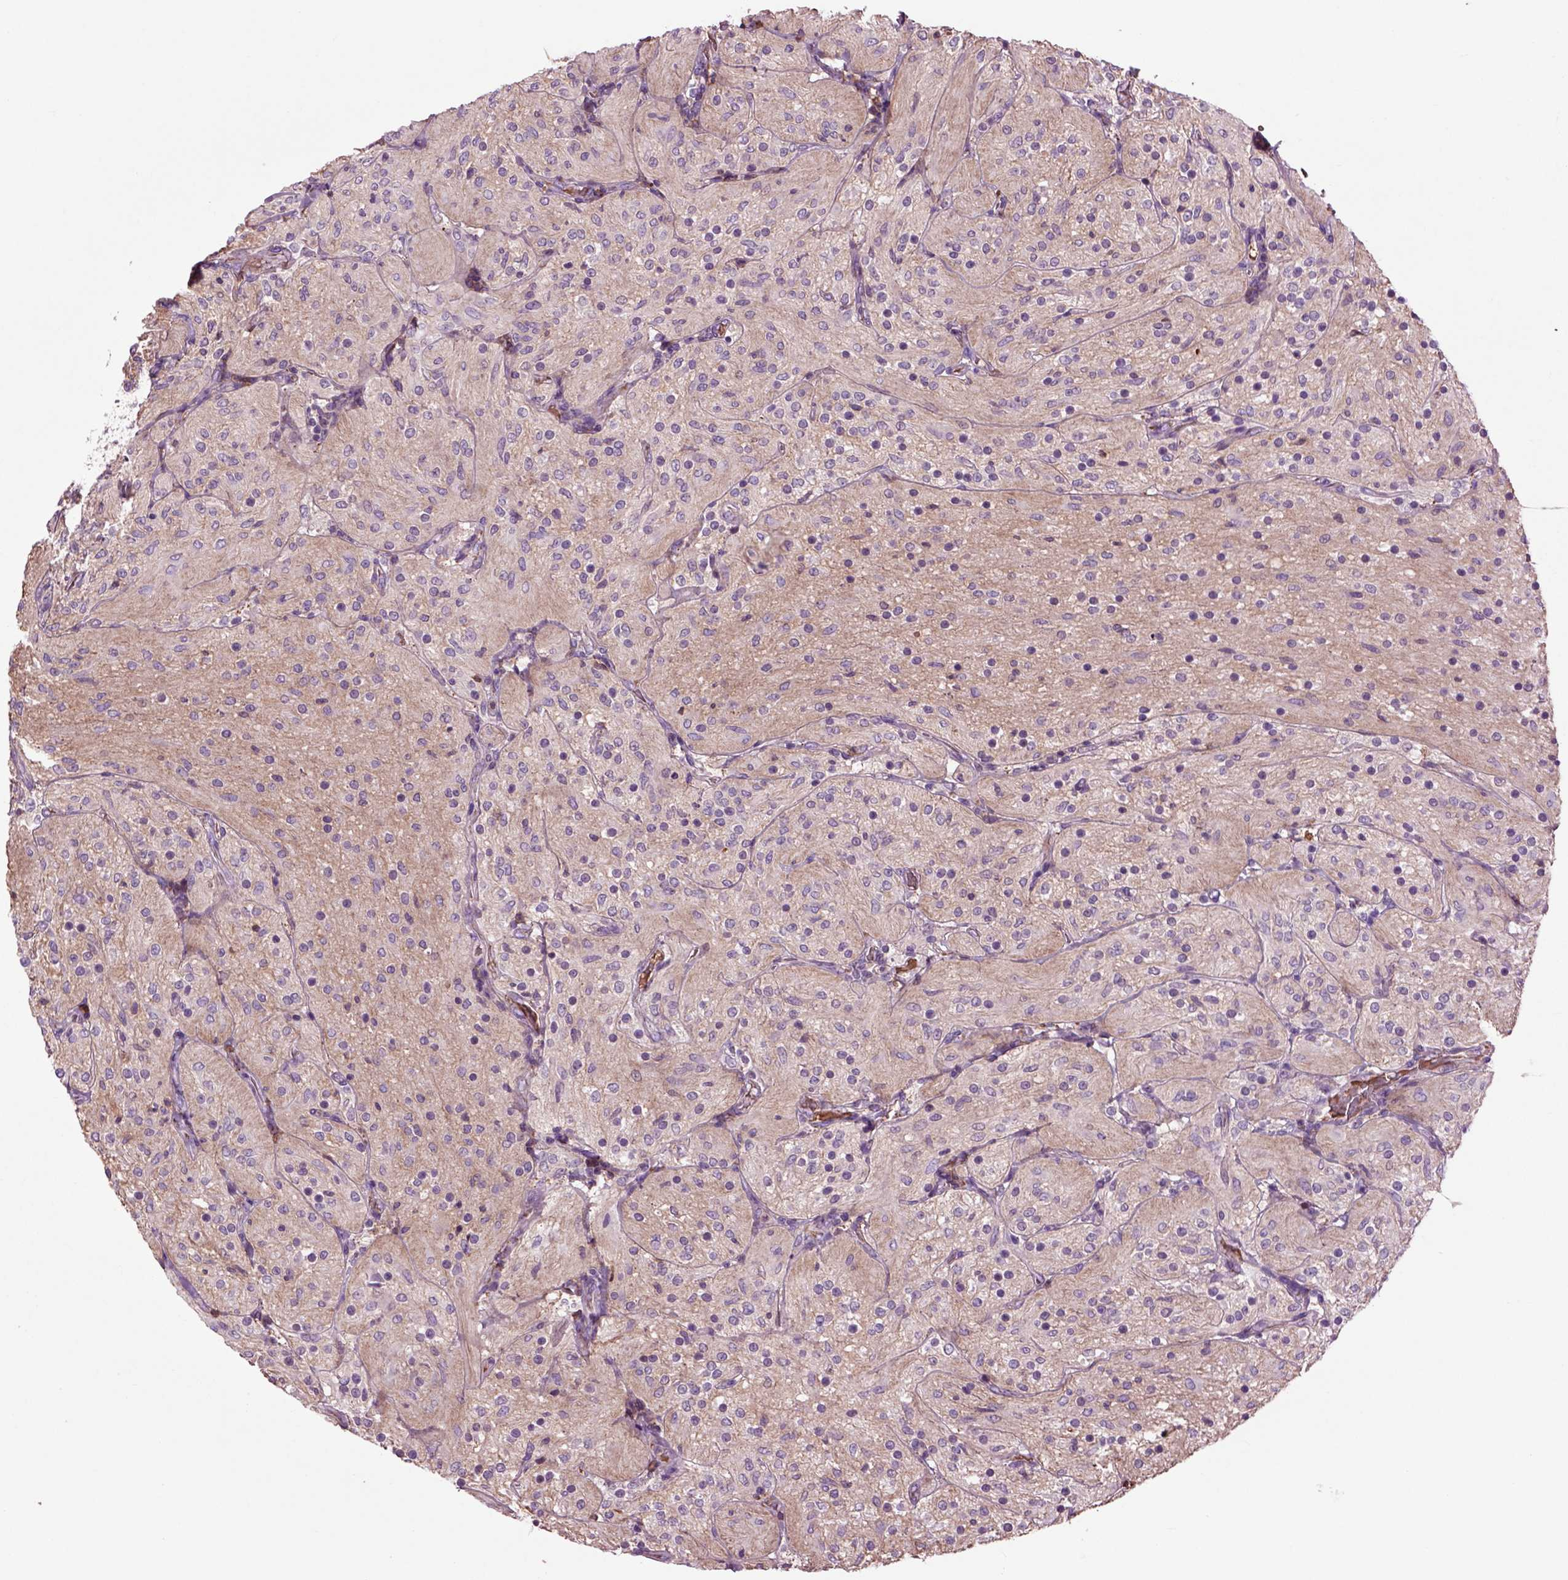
{"staining": {"intensity": "negative", "quantity": "none", "location": "none"}, "tissue": "glioma", "cell_type": "Tumor cells", "image_type": "cancer", "snomed": [{"axis": "morphology", "description": "Glioma, malignant, Low grade"}, {"axis": "topography", "description": "Brain"}], "caption": "This photomicrograph is of malignant glioma (low-grade) stained with IHC to label a protein in brown with the nuclei are counter-stained blue. There is no expression in tumor cells.", "gene": "SPON1", "patient": {"sex": "male", "age": 3}}